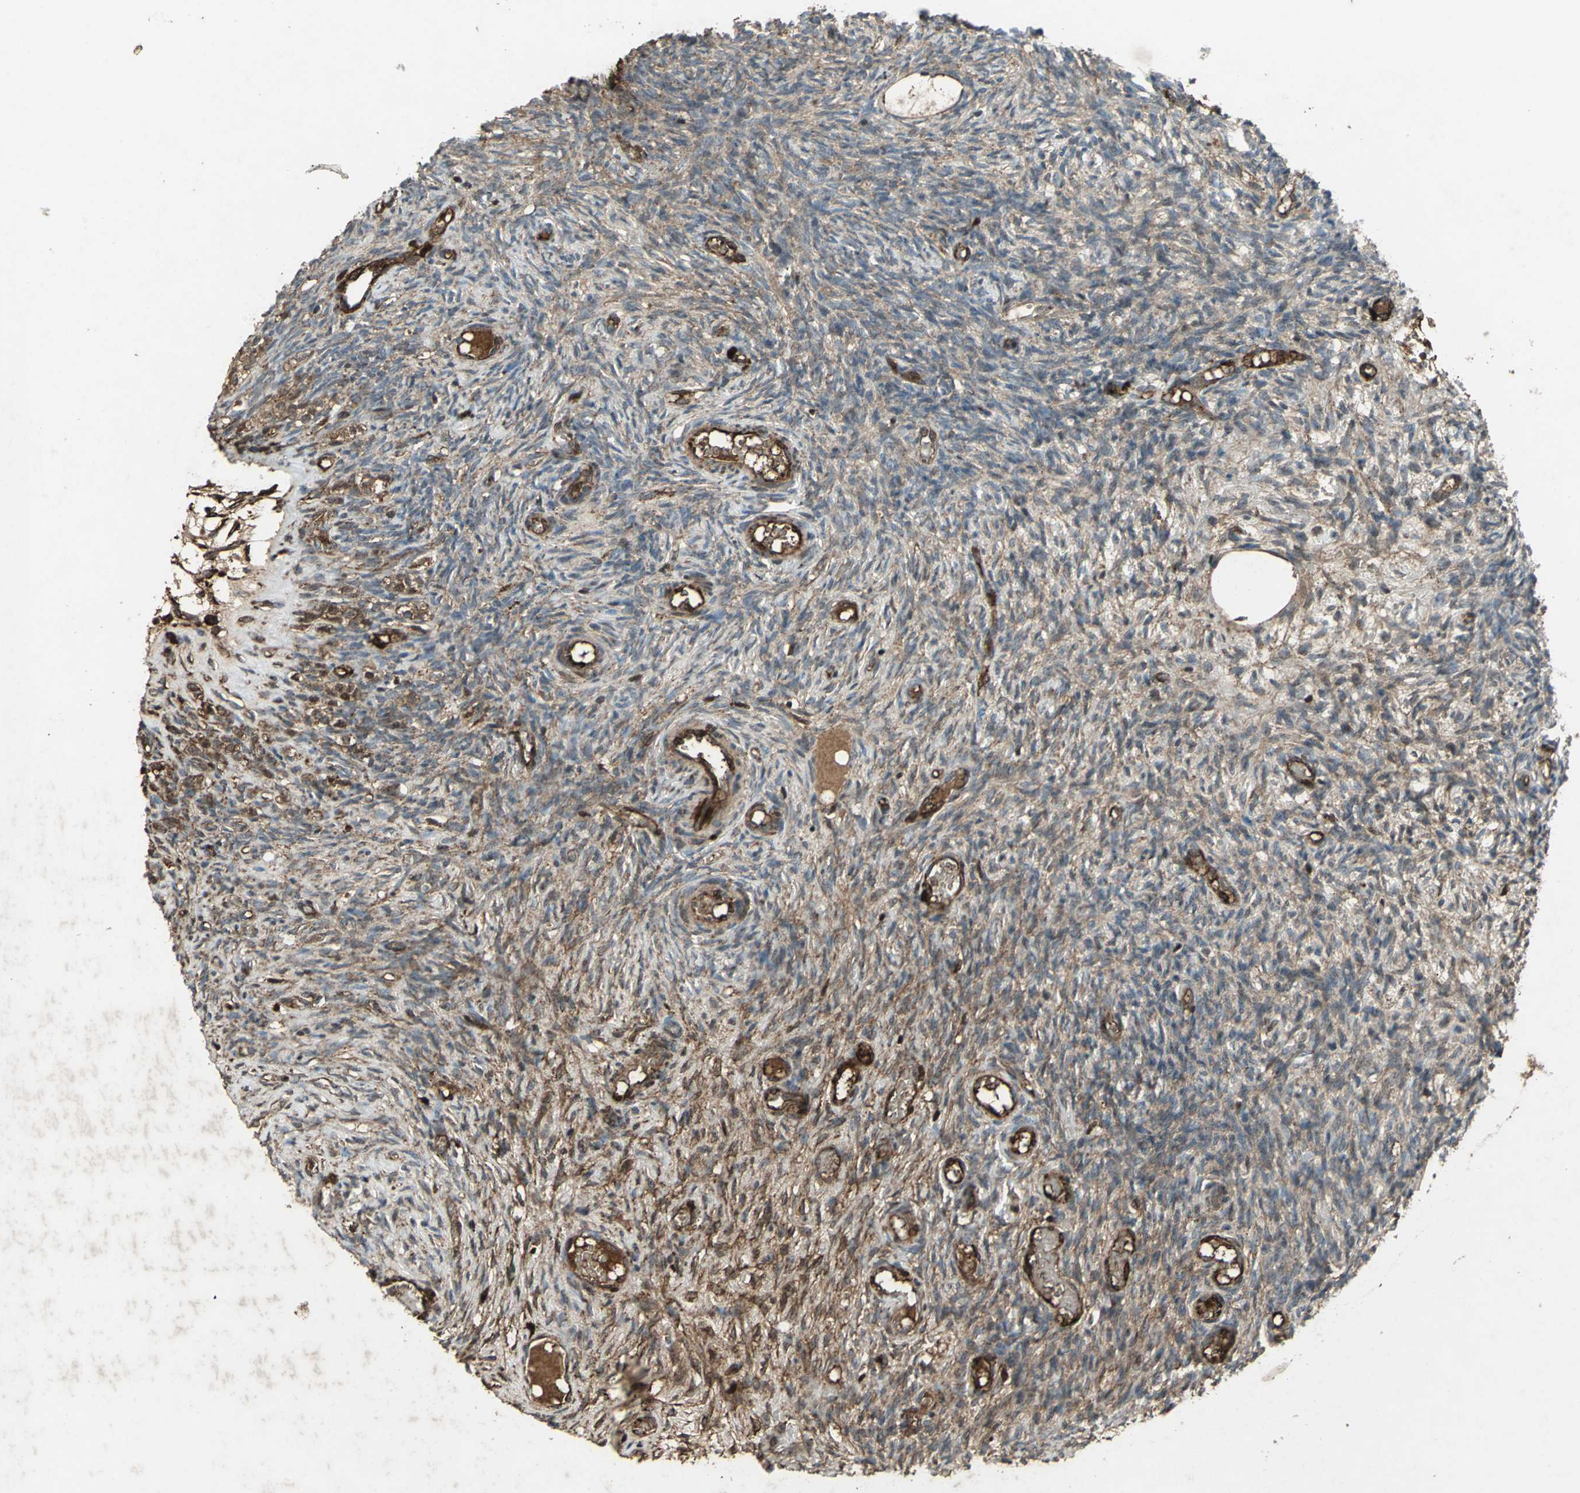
{"staining": {"intensity": "moderate", "quantity": ">75%", "location": "cytoplasmic/membranous"}, "tissue": "ovary", "cell_type": "Ovarian stroma cells", "image_type": "normal", "snomed": [{"axis": "morphology", "description": "Normal tissue, NOS"}, {"axis": "topography", "description": "Ovary"}], "caption": "The image shows staining of benign ovary, revealing moderate cytoplasmic/membranous protein positivity (brown color) within ovarian stroma cells.", "gene": "SEPTIN4", "patient": {"sex": "female", "age": 35}}